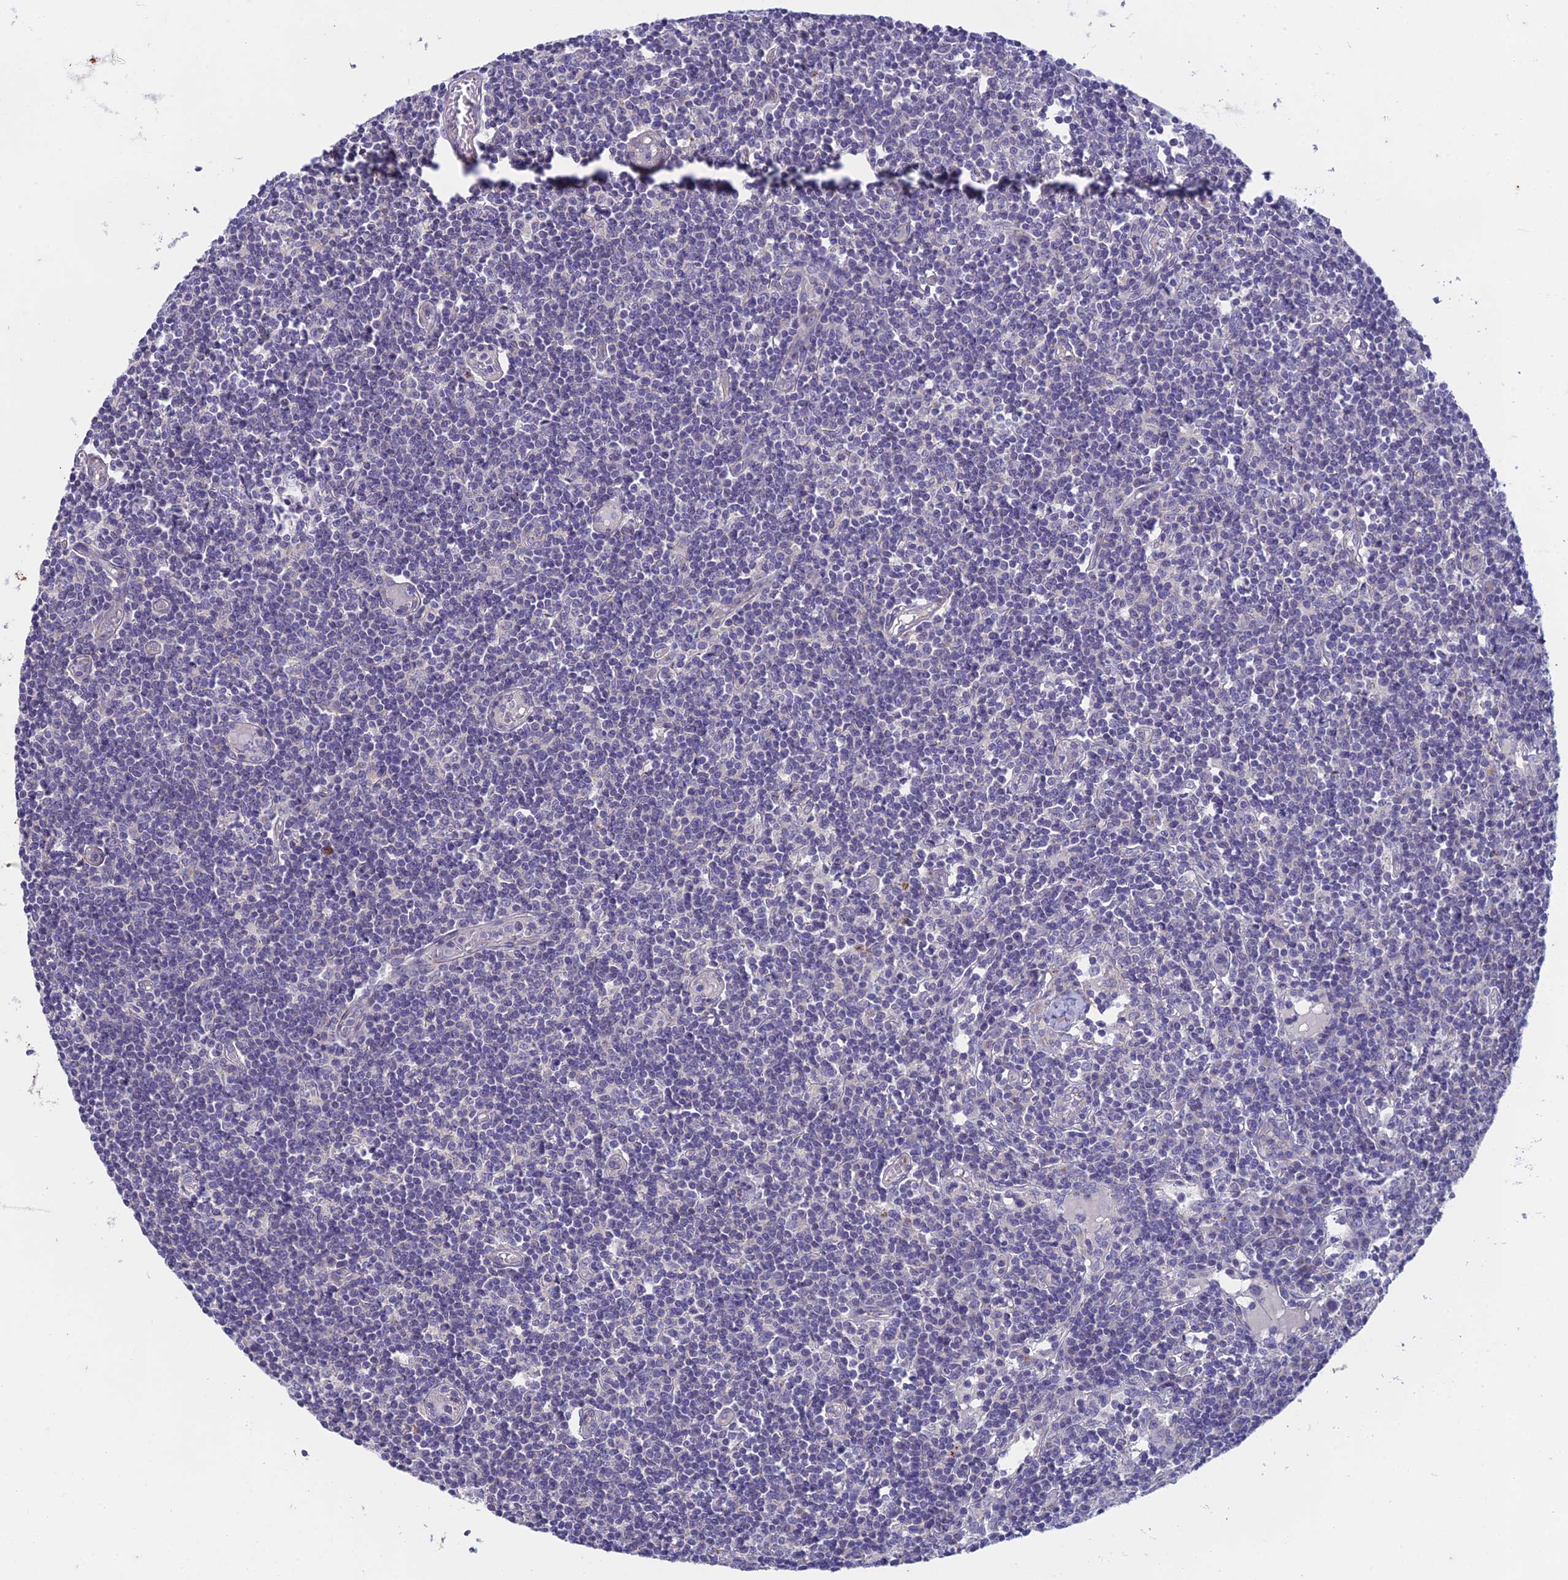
{"staining": {"intensity": "negative", "quantity": "none", "location": "none"}, "tissue": "lymph node", "cell_type": "Germinal center cells", "image_type": "normal", "snomed": [{"axis": "morphology", "description": "Normal tissue, NOS"}, {"axis": "topography", "description": "Lymph node"}], "caption": "DAB (3,3'-diaminobenzidine) immunohistochemical staining of unremarkable lymph node reveals no significant expression in germinal center cells.", "gene": "PTCD2", "patient": {"sex": "female", "age": 55}}